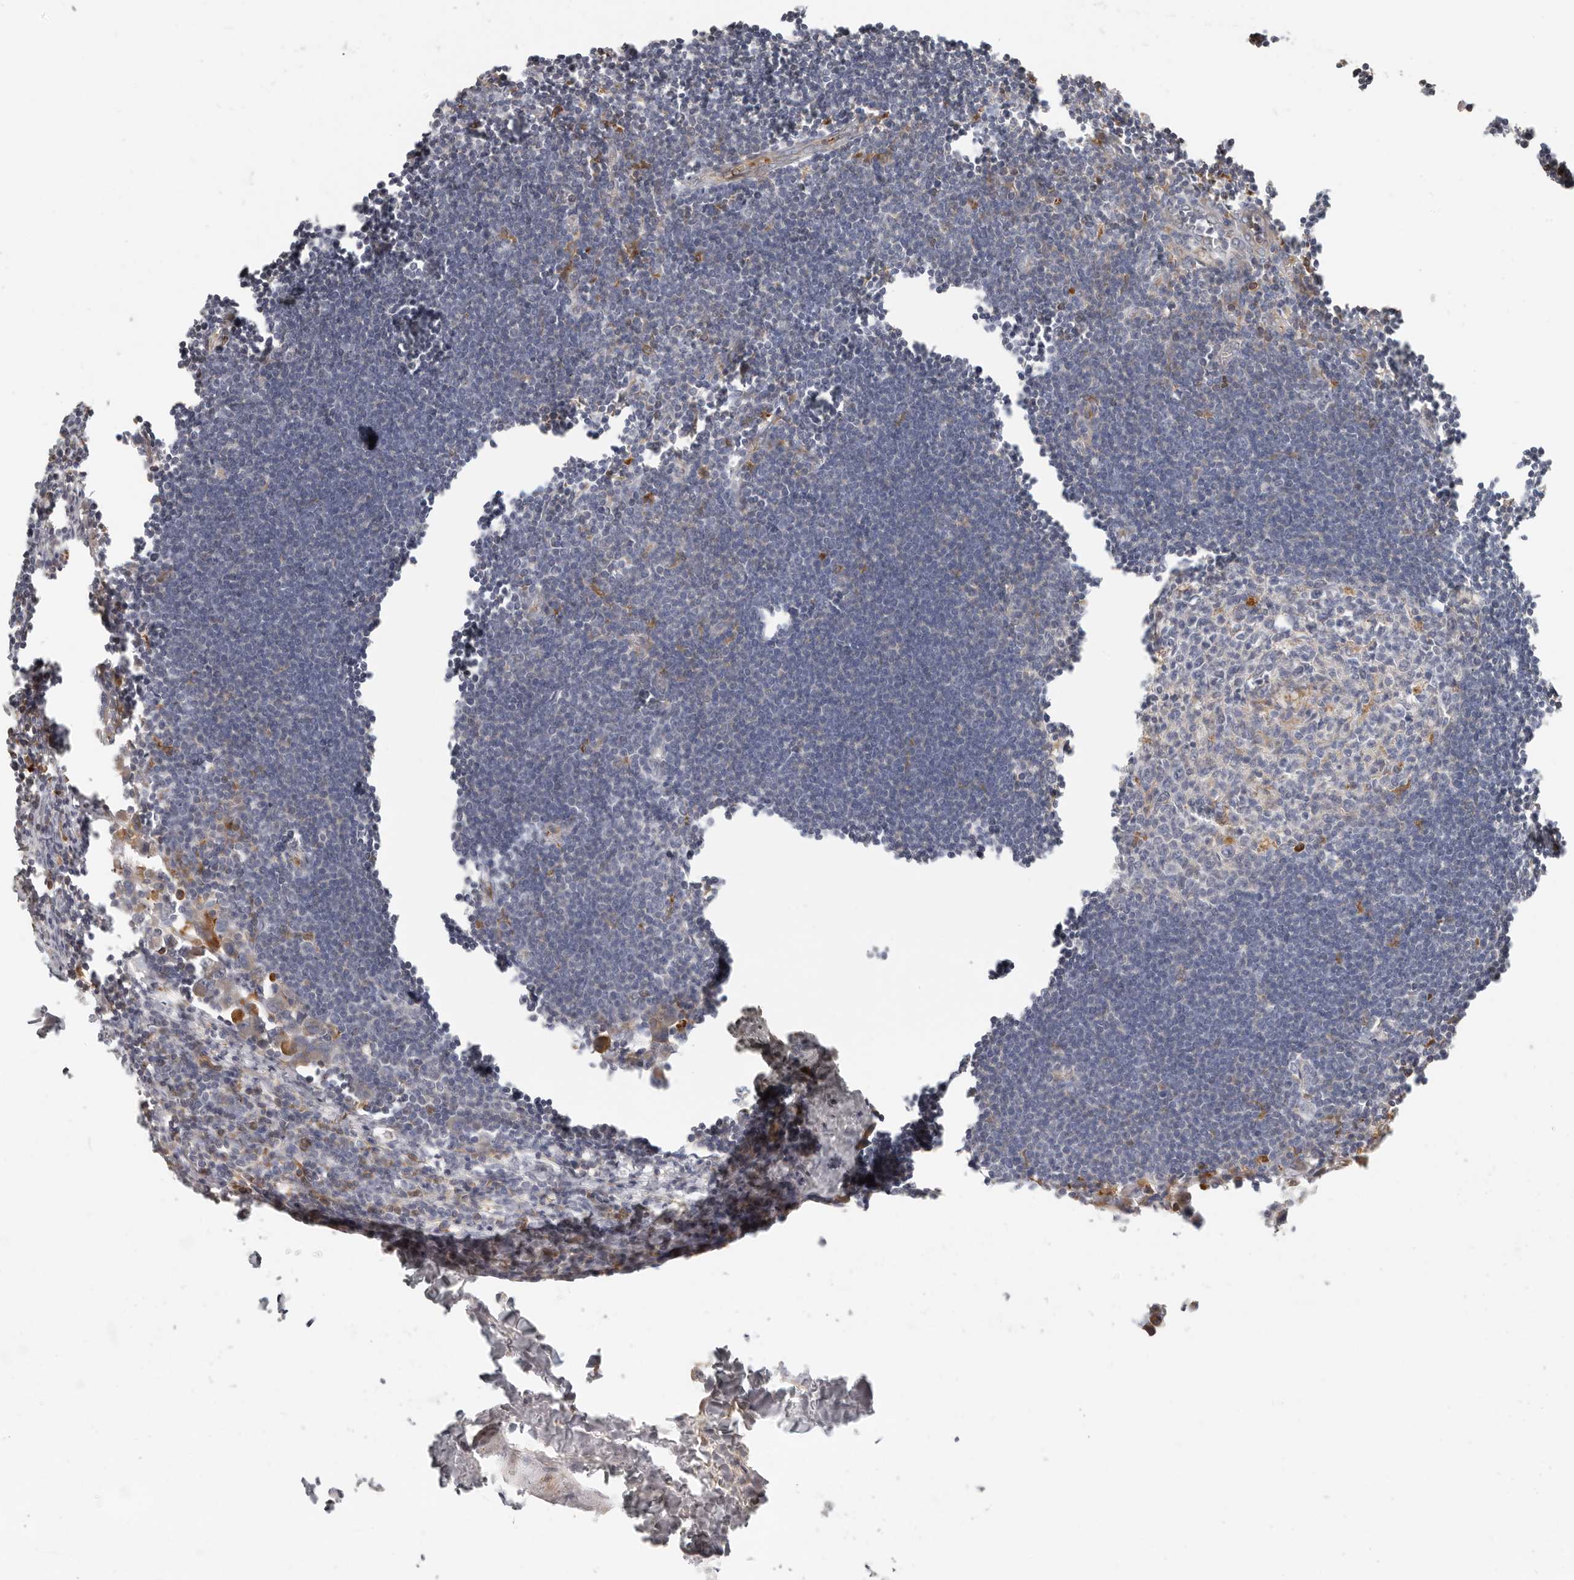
{"staining": {"intensity": "negative", "quantity": "none", "location": "none"}, "tissue": "lymph node", "cell_type": "Germinal center cells", "image_type": "normal", "snomed": [{"axis": "morphology", "description": "Normal tissue, NOS"}, {"axis": "morphology", "description": "Malignant melanoma, Metastatic site"}, {"axis": "topography", "description": "Lymph node"}], "caption": "Immunohistochemical staining of benign lymph node displays no significant staining in germinal center cells.", "gene": "MTFR2", "patient": {"sex": "male", "age": 41}}